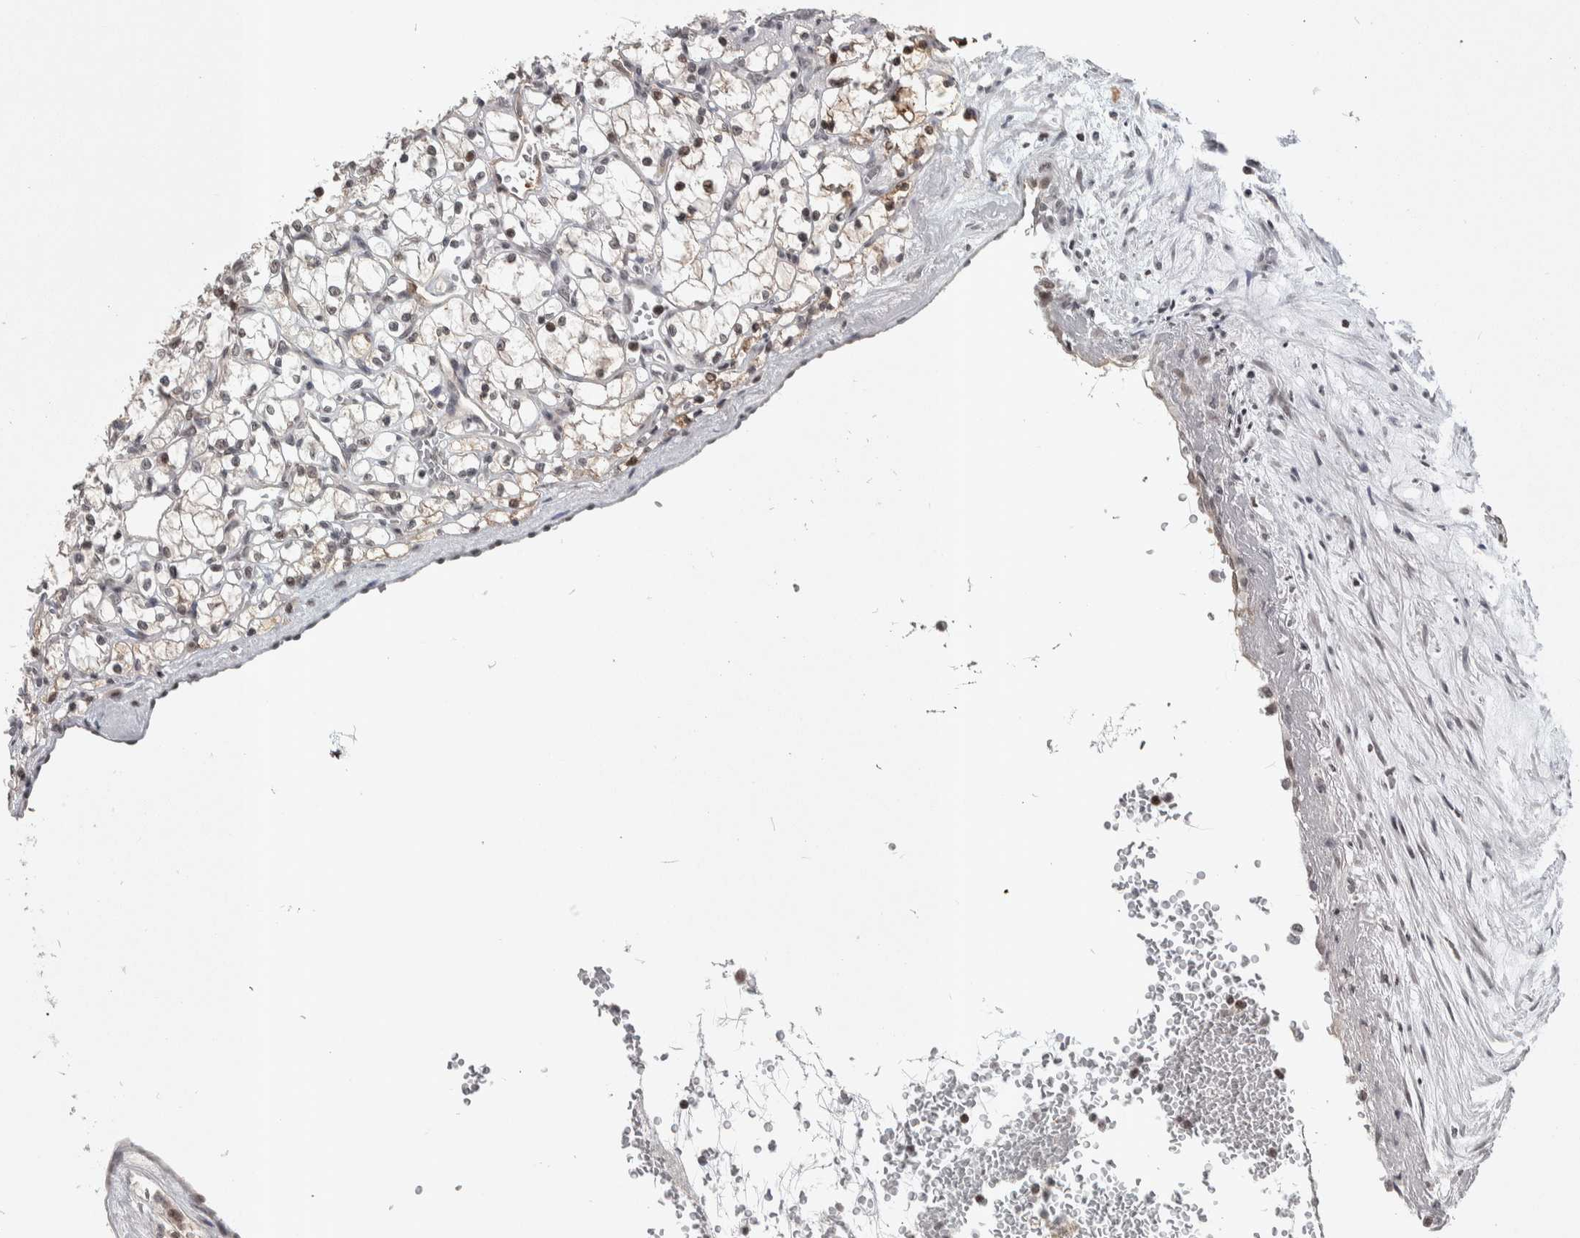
{"staining": {"intensity": "moderate", "quantity": "<25%", "location": "cytoplasmic/membranous,nuclear"}, "tissue": "renal cancer", "cell_type": "Tumor cells", "image_type": "cancer", "snomed": [{"axis": "morphology", "description": "Adenocarcinoma, NOS"}, {"axis": "topography", "description": "Kidney"}], "caption": "Renal cancer was stained to show a protein in brown. There is low levels of moderate cytoplasmic/membranous and nuclear expression in approximately <25% of tumor cells. Using DAB (3,3'-diaminobenzidine) (brown) and hematoxylin (blue) stains, captured at high magnification using brightfield microscopy.", "gene": "ZSCAN21", "patient": {"sex": "female", "age": 69}}